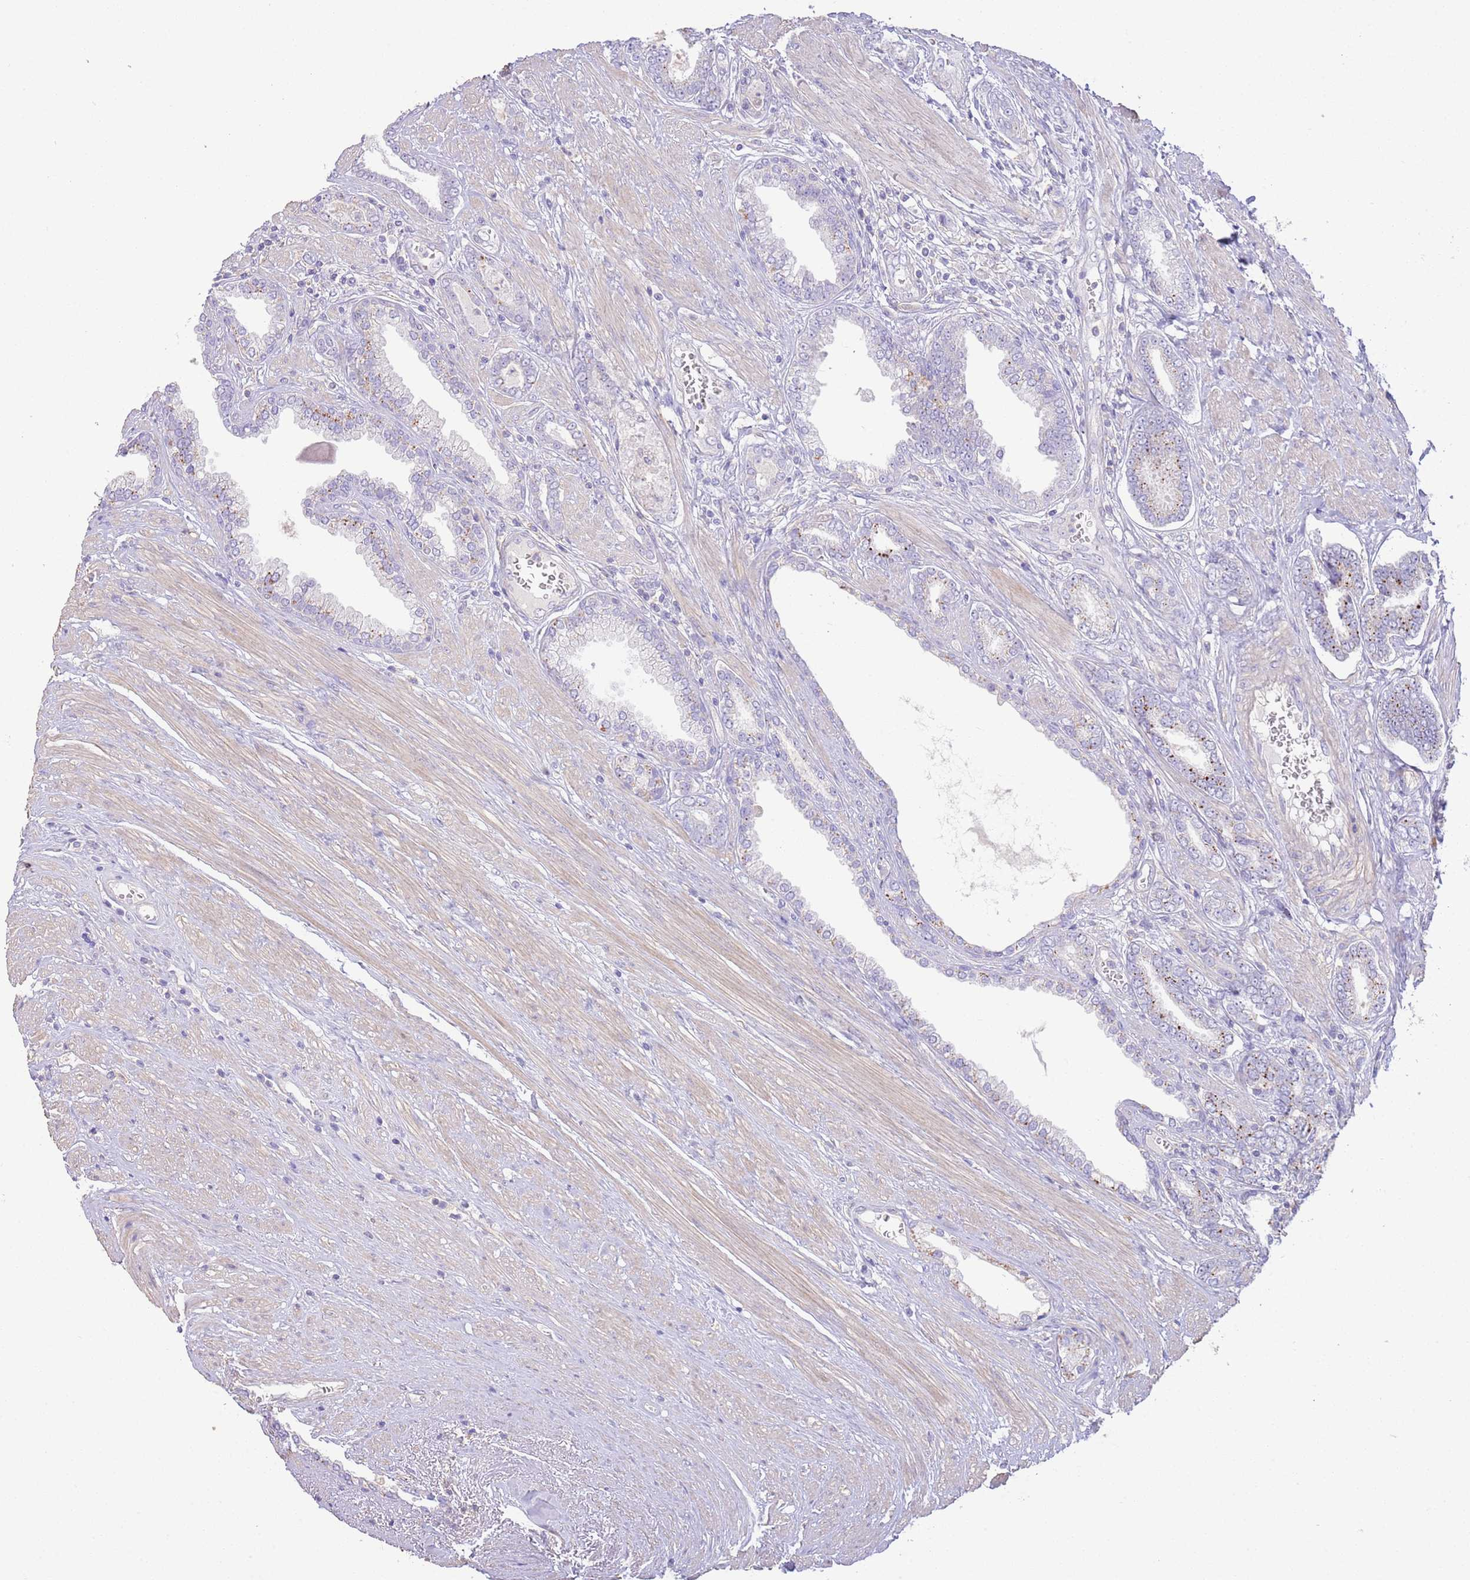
{"staining": {"intensity": "negative", "quantity": "none", "location": "none"}, "tissue": "prostate cancer", "cell_type": "Tumor cells", "image_type": "cancer", "snomed": [{"axis": "morphology", "description": "Adenocarcinoma, NOS"}, {"axis": "topography", "description": "Prostate and seminal vesicle, NOS"}], "caption": "Immunohistochemistry image of neoplastic tissue: prostate cancer stained with DAB shows no significant protein expression in tumor cells.", "gene": "SFTPA1", "patient": {"sex": "male", "age": 76}}